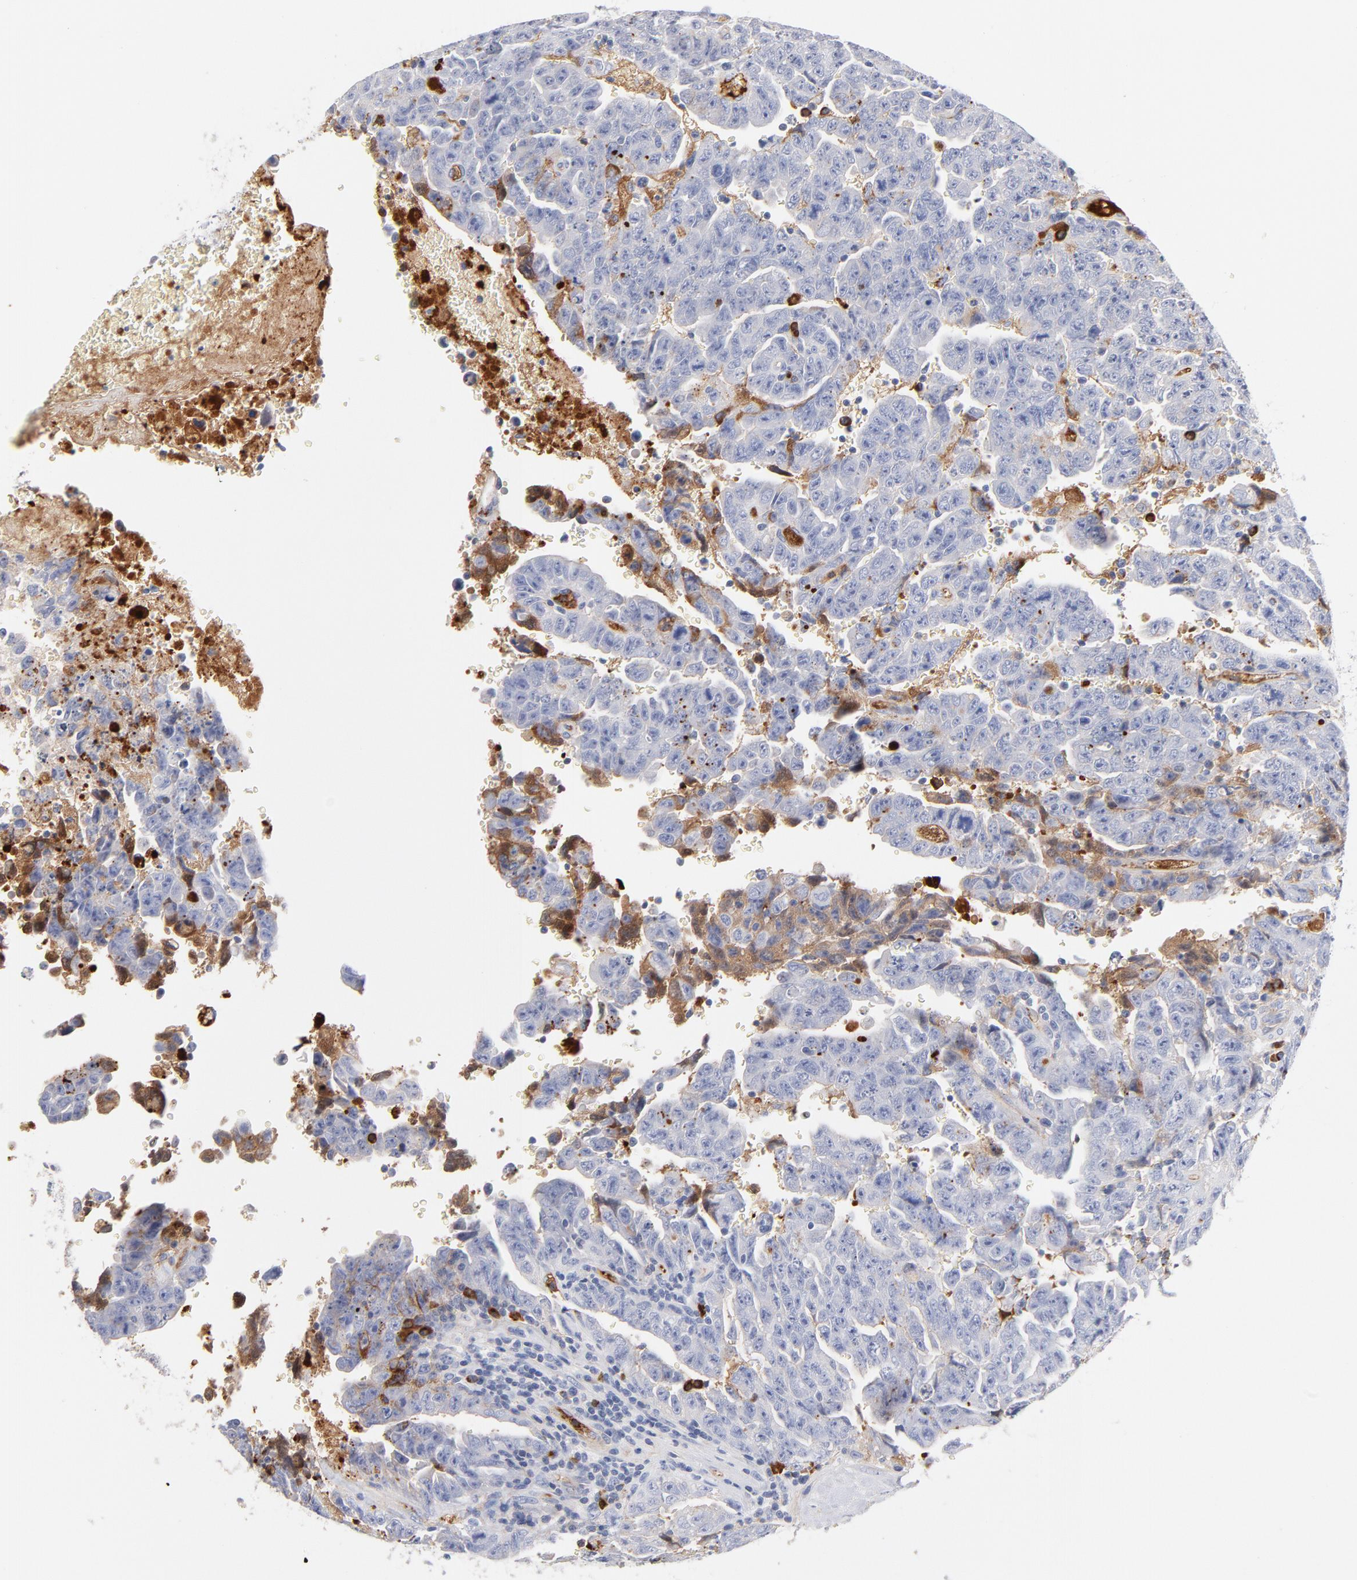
{"staining": {"intensity": "negative", "quantity": "none", "location": "none"}, "tissue": "testis cancer", "cell_type": "Tumor cells", "image_type": "cancer", "snomed": [{"axis": "morphology", "description": "Carcinoma, Embryonal, NOS"}, {"axis": "topography", "description": "Testis"}], "caption": "This is an immunohistochemistry (IHC) photomicrograph of human testis cancer. There is no staining in tumor cells.", "gene": "PLAT", "patient": {"sex": "male", "age": 28}}